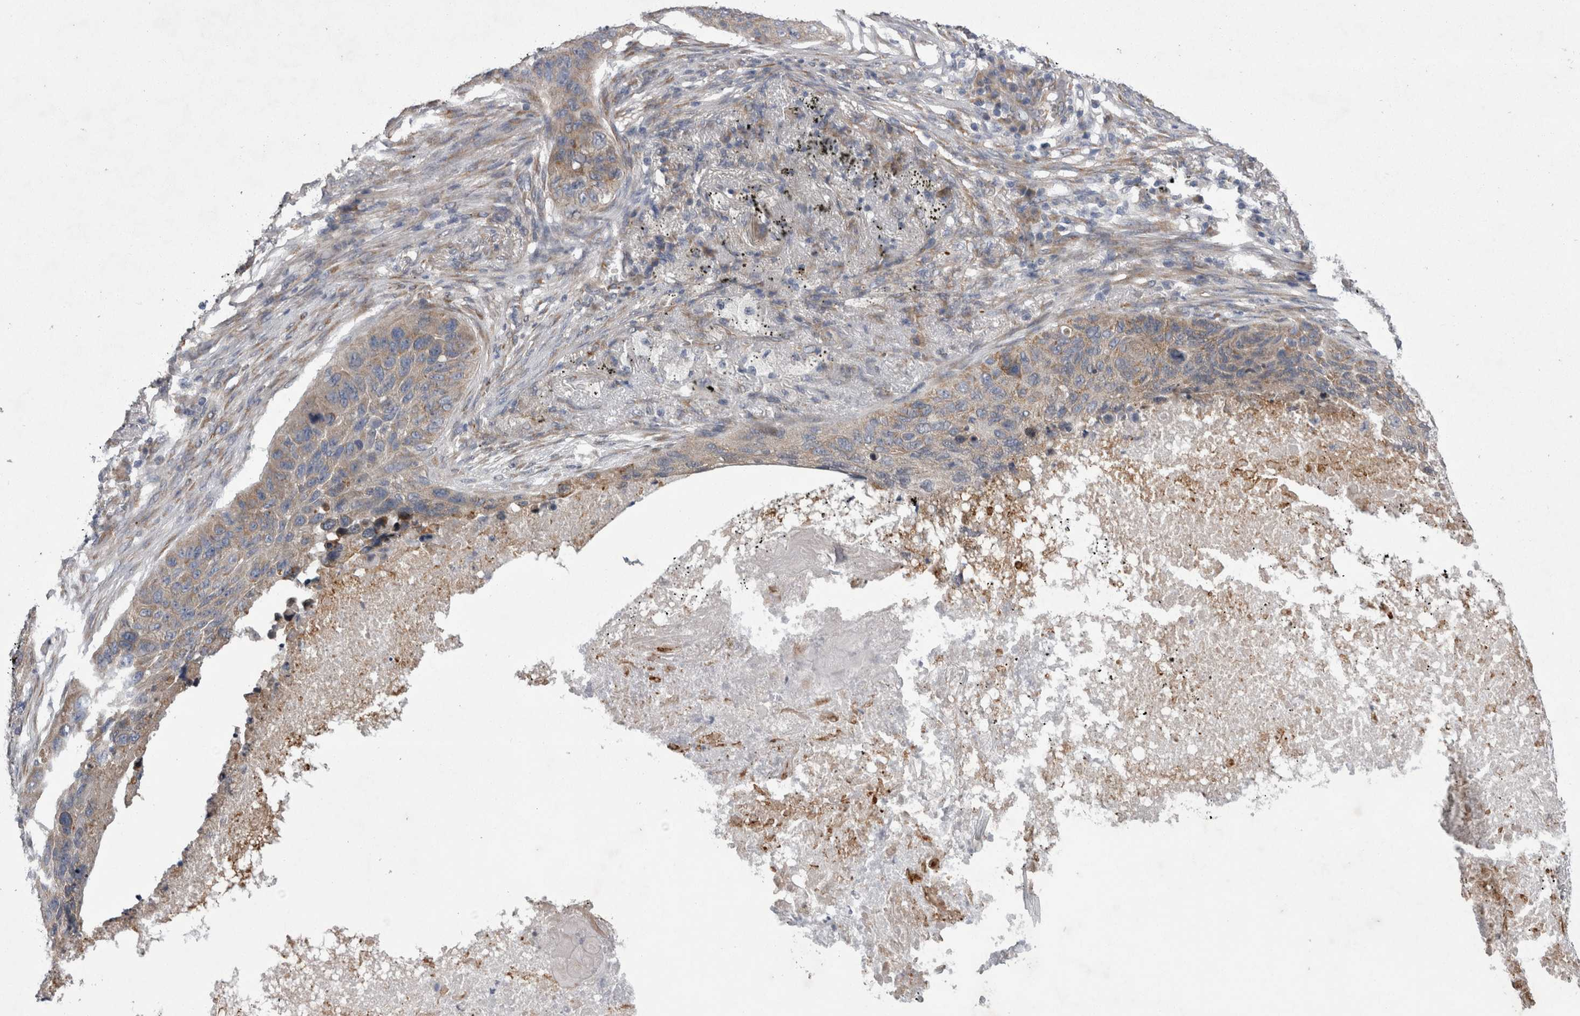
{"staining": {"intensity": "weak", "quantity": ">75%", "location": "cytoplasmic/membranous"}, "tissue": "lung cancer", "cell_type": "Tumor cells", "image_type": "cancer", "snomed": [{"axis": "morphology", "description": "Squamous cell carcinoma, NOS"}, {"axis": "topography", "description": "Lung"}], "caption": "Human lung cancer (squamous cell carcinoma) stained with a brown dye displays weak cytoplasmic/membranous positive positivity in approximately >75% of tumor cells.", "gene": "DDX6", "patient": {"sex": "female", "age": 63}}